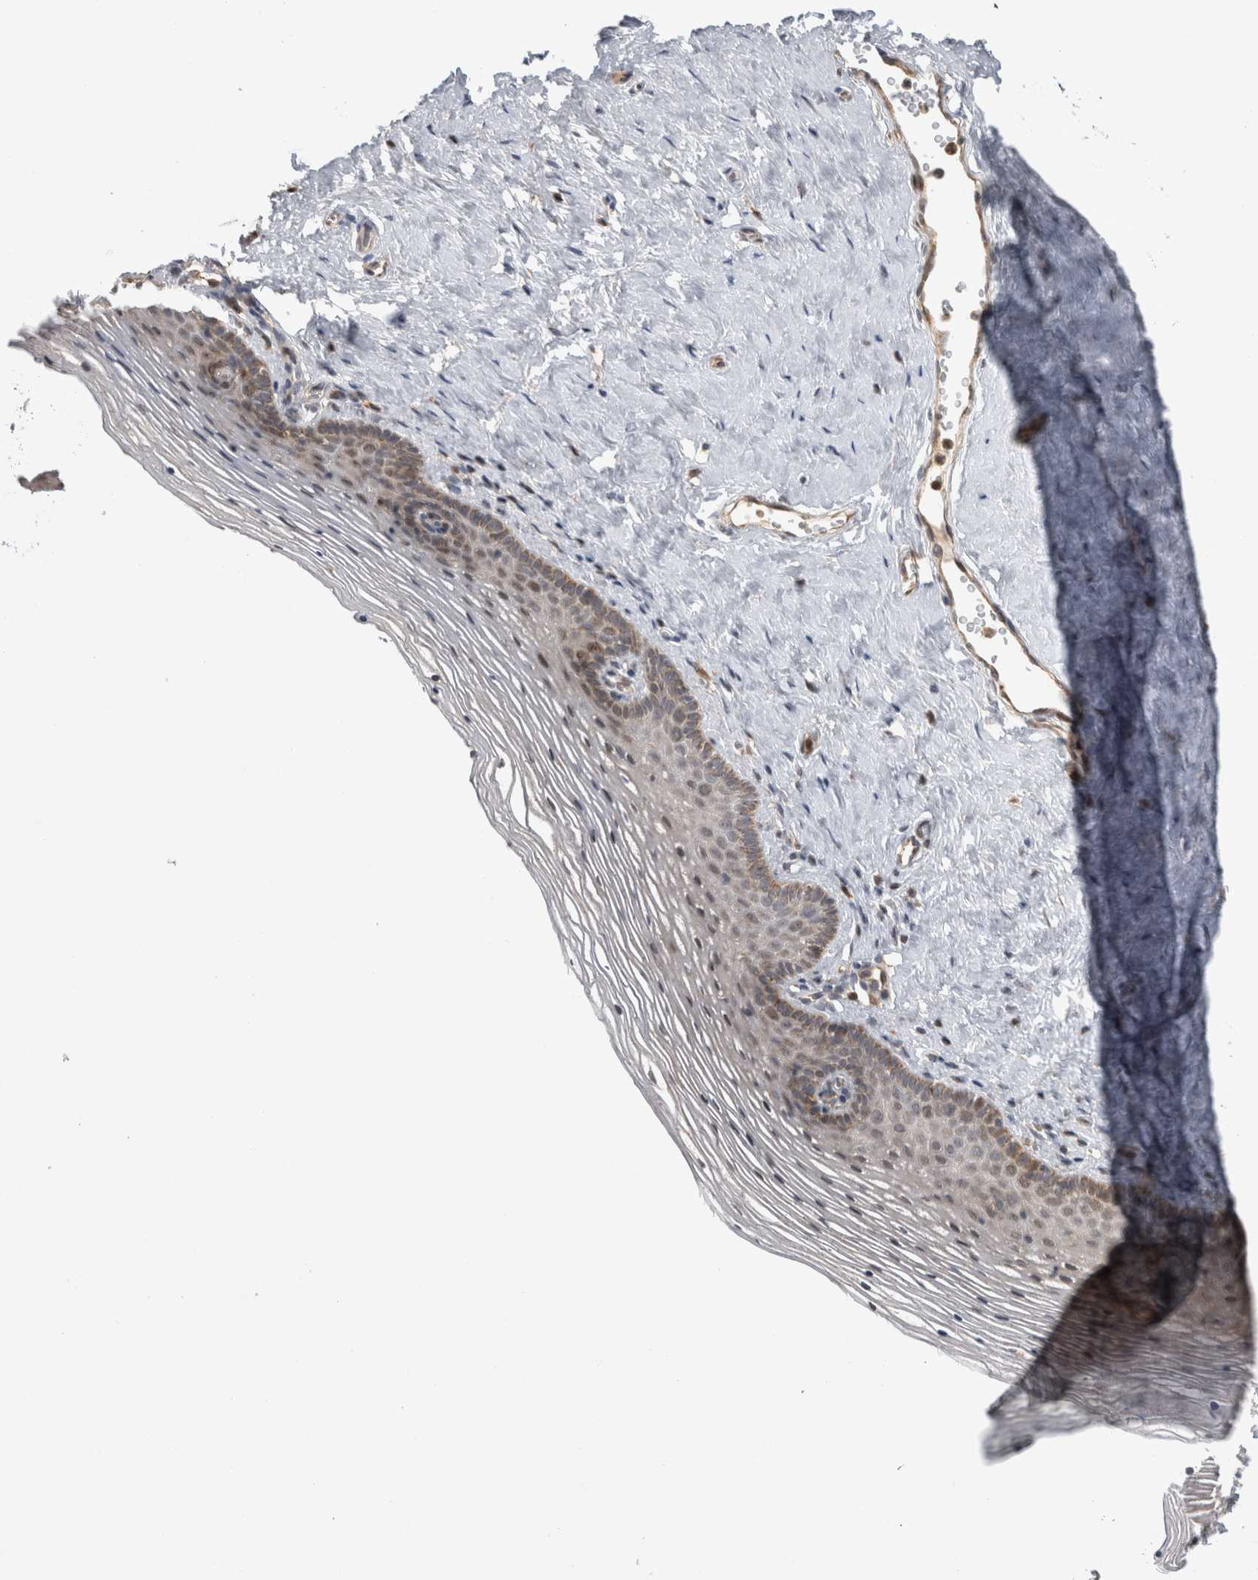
{"staining": {"intensity": "moderate", "quantity": "25%-75%", "location": "cytoplasmic/membranous"}, "tissue": "vagina", "cell_type": "Squamous epithelial cells", "image_type": "normal", "snomed": [{"axis": "morphology", "description": "Normal tissue, NOS"}, {"axis": "topography", "description": "Vagina"}], "caption": "Protein staining exhibits moderate cytoplasmic/membranous expression in about 25%-75% of squamous epithelial cells in unremarkable vagina.", "gene": "KCNIP1", "patient": {"sex": "female", "age": 32}}